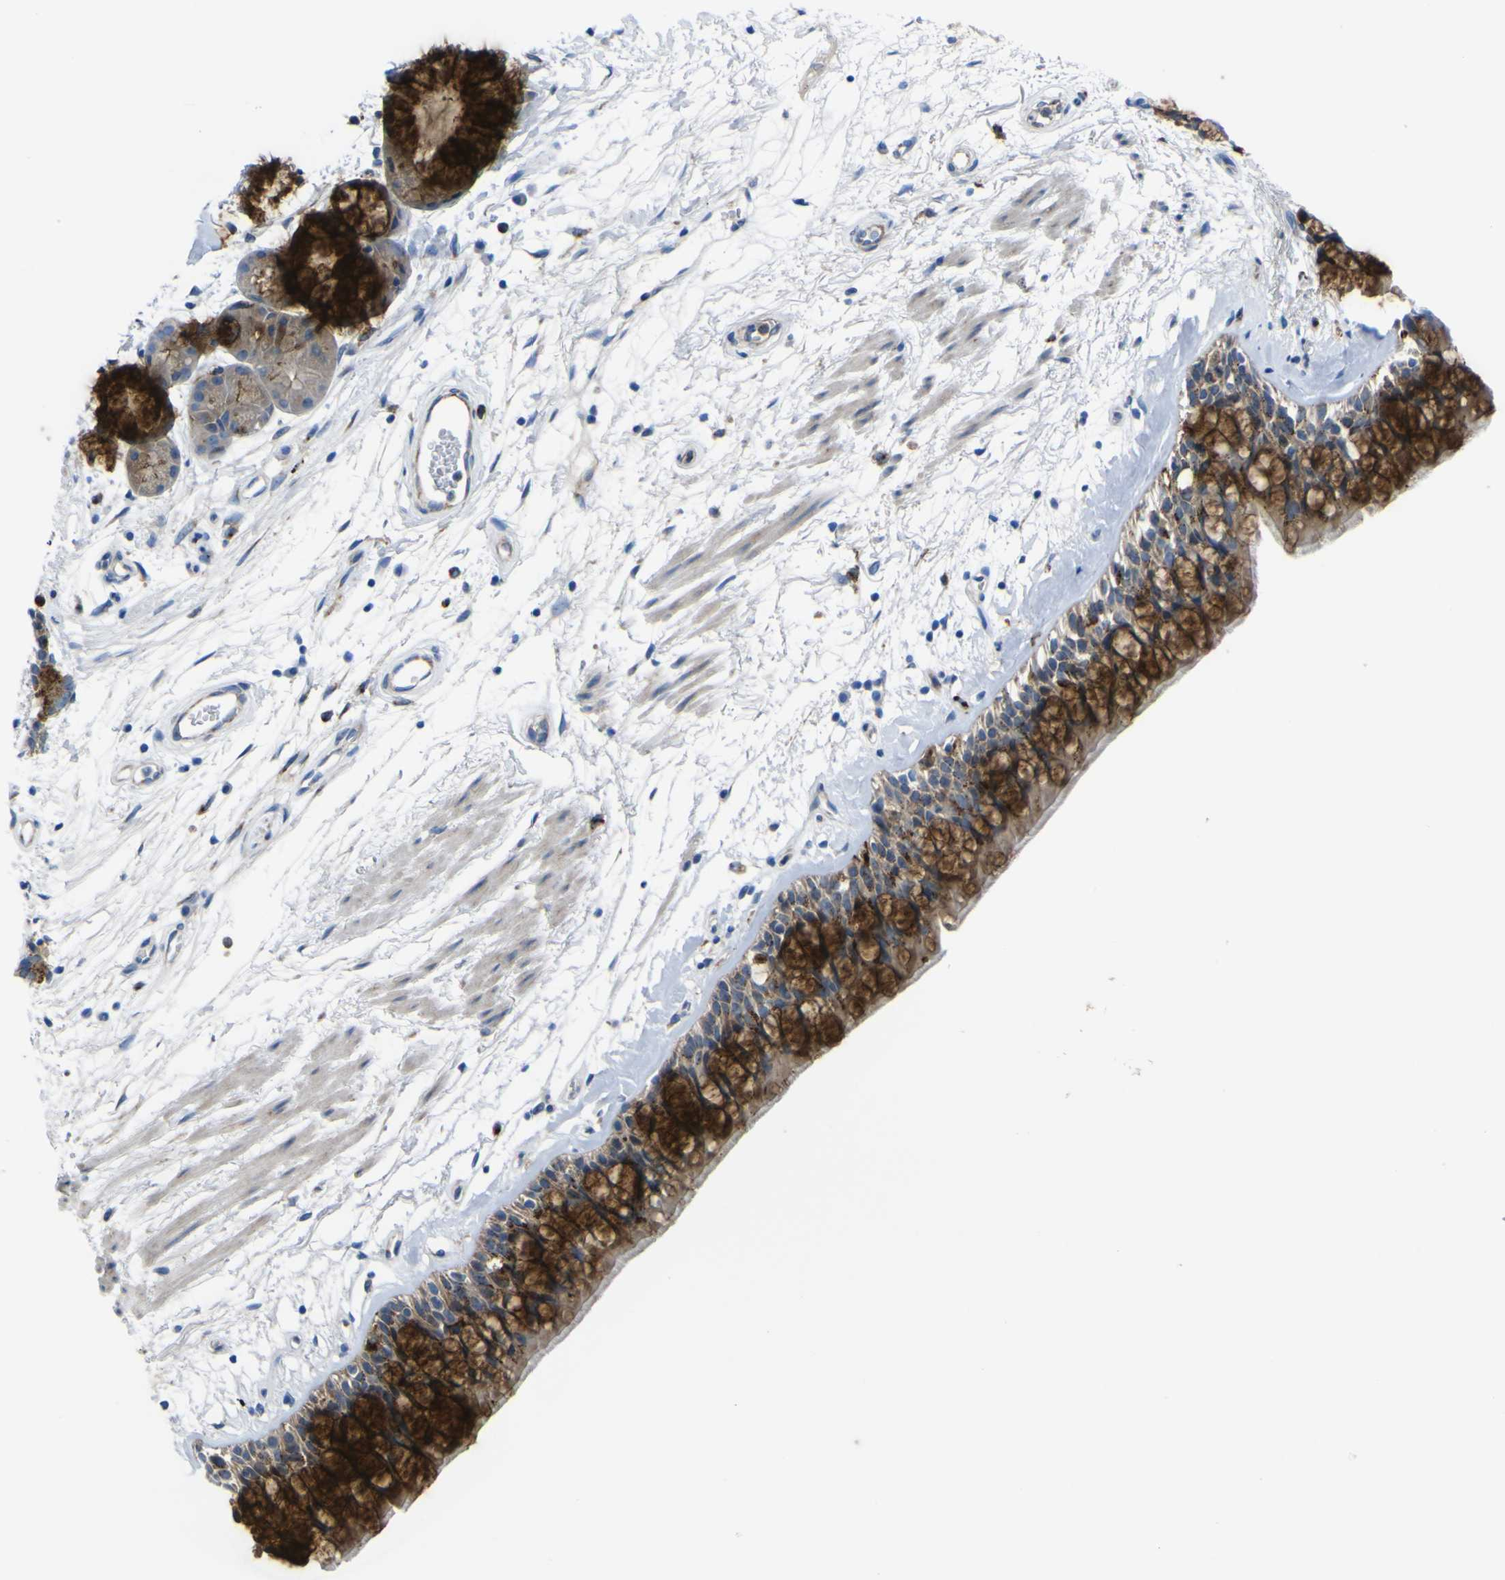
{"staining": {"intensity": "strong", "quantity": ">75%", "location": "cytoplasmic/membranous"}, "tissue": "bronchus", "cell_type": "Respiratory epithelial cells", "image_type": "normal", "snomed": [{"axis": "morphology", "description": "Normal tissue, NOS"}, {"axis": "morphology", "description": "Adenocarcinoma, NOS"}, {"axis": "topography", "description": "Bronchus"}, {"axis": "topography", "description": "Lung"}], "caption": "This photomicrograph shows IHC staining of unremarkable bronchus, with high strong cytoplasmic/membranous positivity in about >75% of respiratory epithelial cells.", "gene": "CST3", "patient": {"sex": "female", "age": 54}}